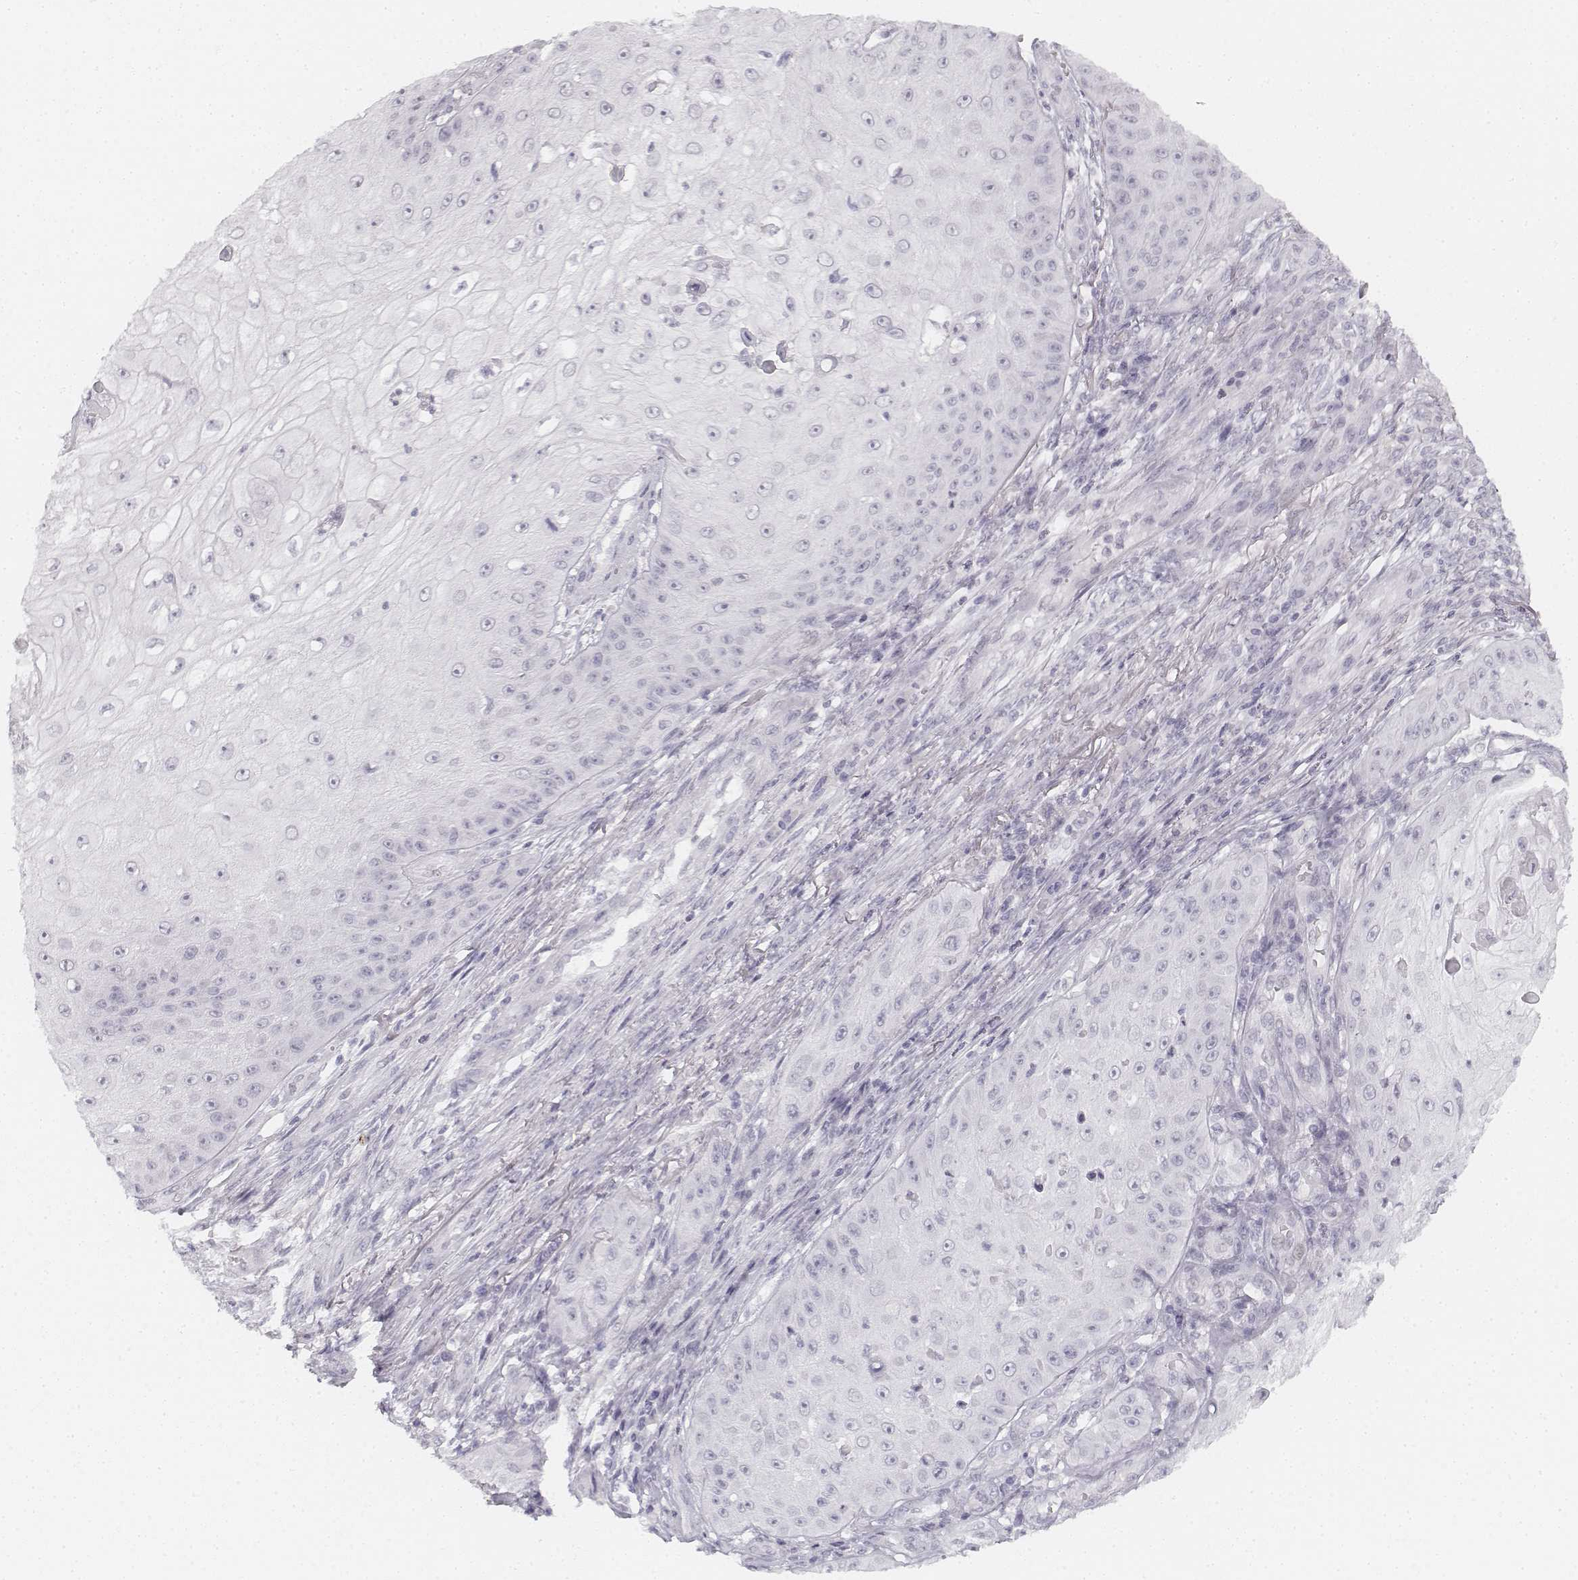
{"staining": {"intensity": "negative", "quantity": "none", "location": "none"}, "tissue": "skin cancer", "cell_type": "Tumor cells", "image_type": "cancer", "snomed": [{"axis": "morphology", "description": "Squamous cell carcinoma, NOS"}, {"axis": "topography", "description": "Skin"}], "caption": "Histopathology image shows no protein expression in tumor cells of squamous cell carcinoma (skin) tissue.", "gene": "KRTAP2-1", "patient": {"sex": "male", "age": 70}}